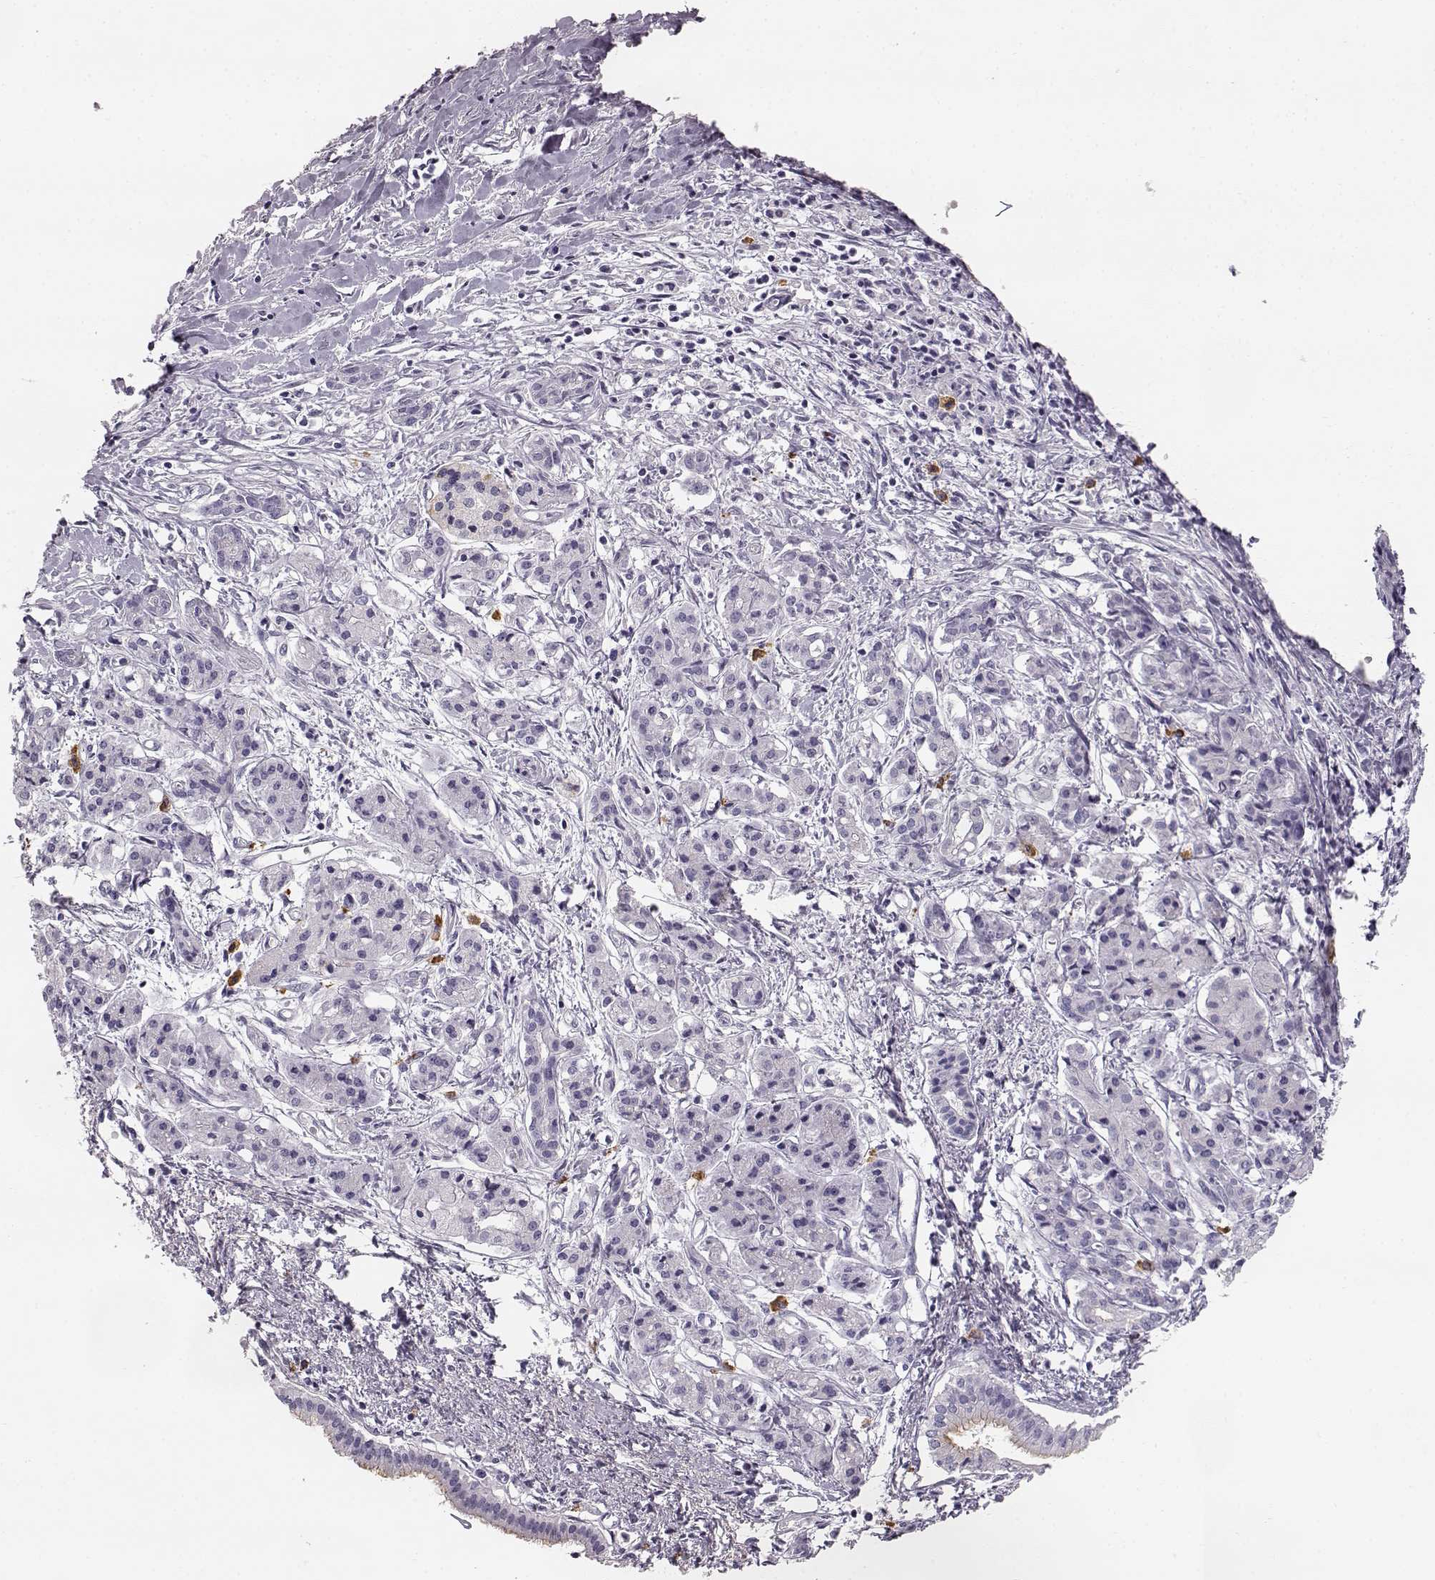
{"staining": {"intensity": "negative", "quantity": "none", "location": "none"}, "tissue": "pancreatic cancer", "cell_type": "Tumor cells", "image_type": "cancer", "snomed": [{"axis": "morphology", "description": "Adenocarcinoma, NOS"}, {"axis": "topography", "description": "Pancreas"}], "caption": "Immunohistochemical staining of human pancreatic cancer (adenocarcinoma) shows no significant positivity in tumor cells.", "gene": "NPTXR", "patient": {"sex": "male", "age": 48}}